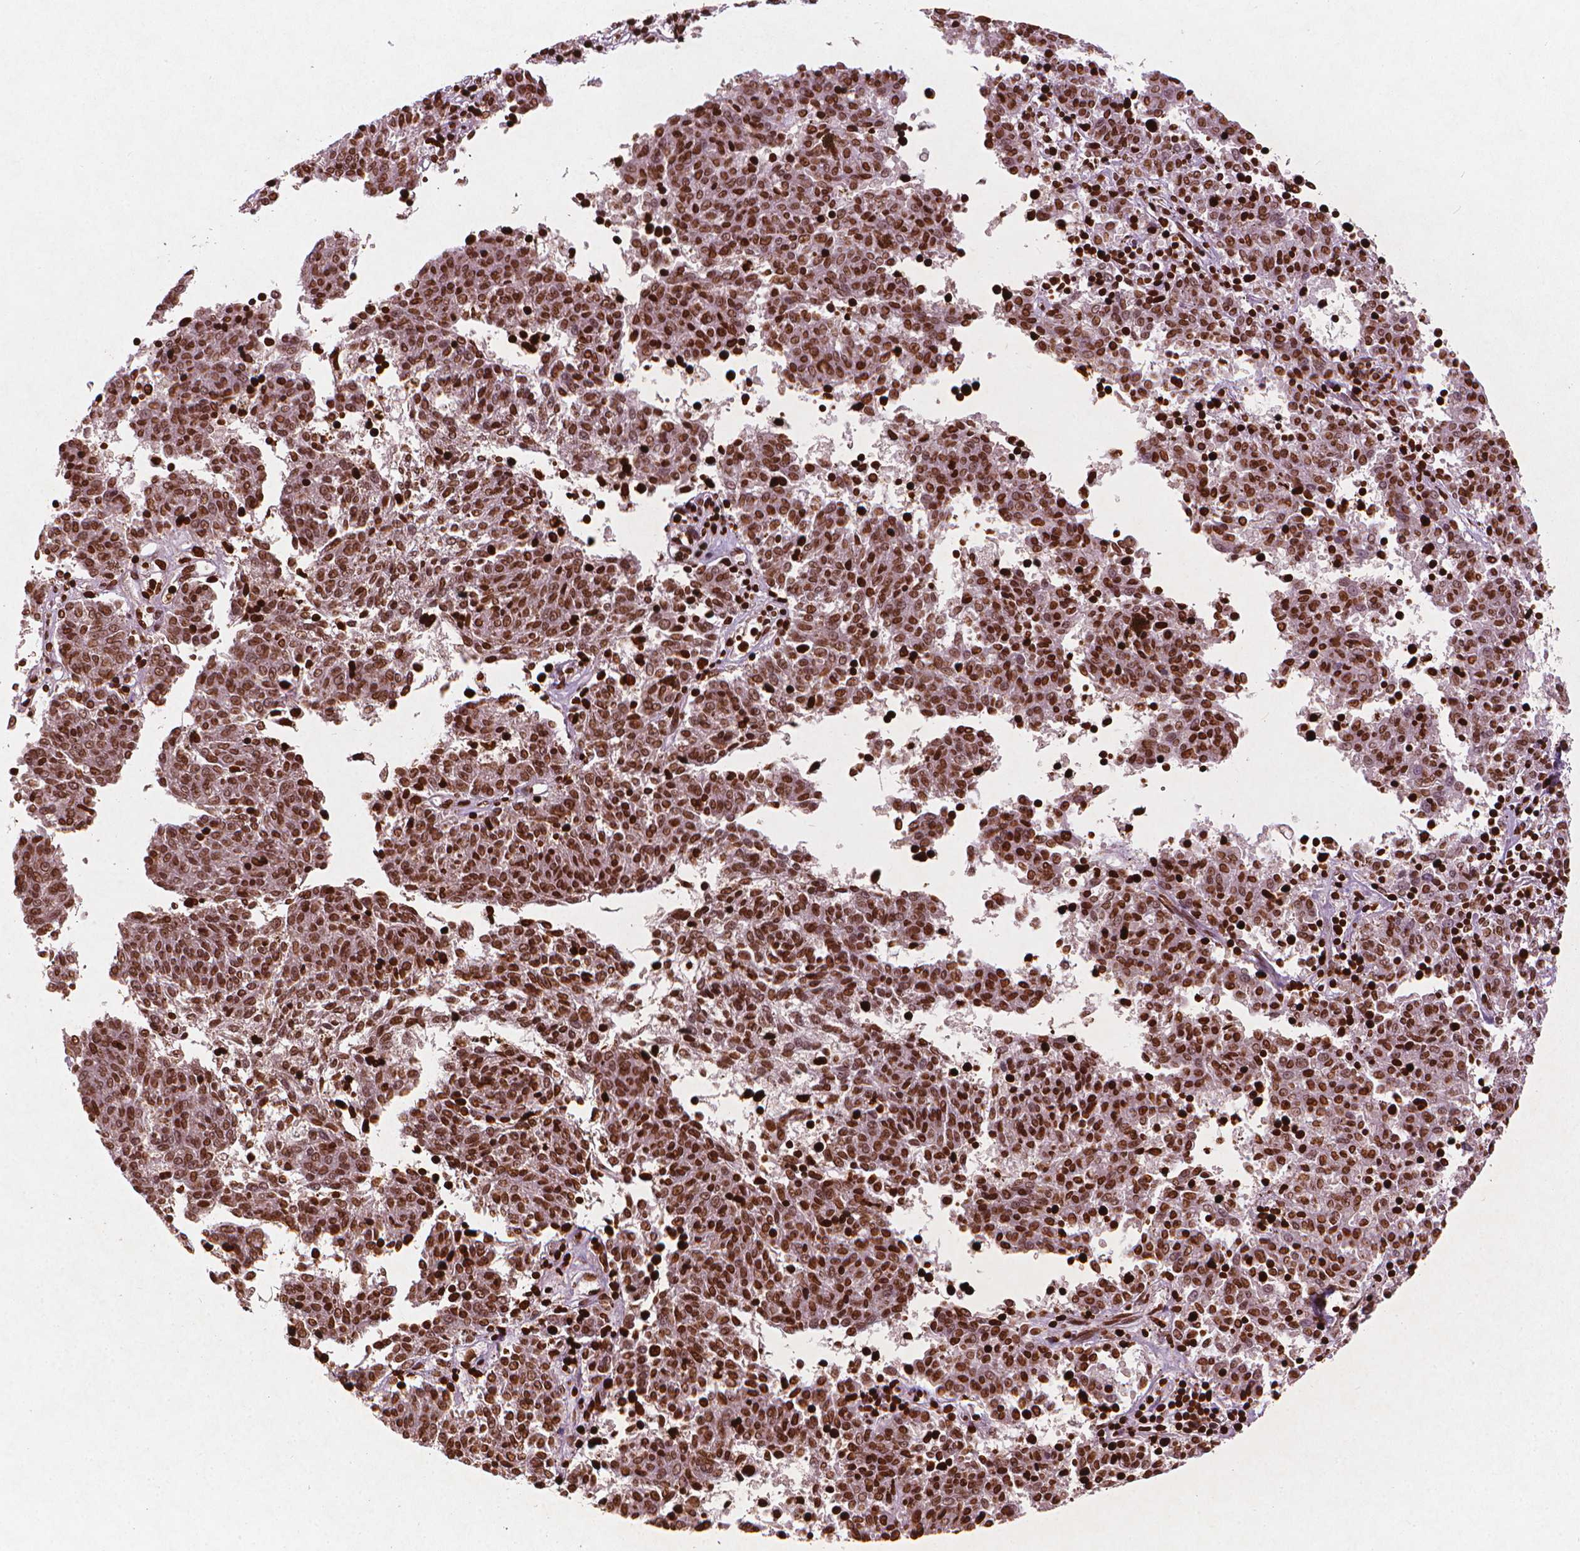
{"staining": {"intensity": "strong", "quantity": "25%-75%", "location": "nuclear"}, "tissue": "melanoma", "cell_type": "Tumor cells", "image_type": "cancer", "snomed": [{"axis": "morphology", "description": "Malignant melanoma, NOS"}, {"axis": "topography", "description": "Skin"}], "caption": "Strong nuclear positivity is present in about 25%-75% of tumor cells in melanoma.", "gene": "LMNB1", "patient": {"sex": "female", "age": 72}}